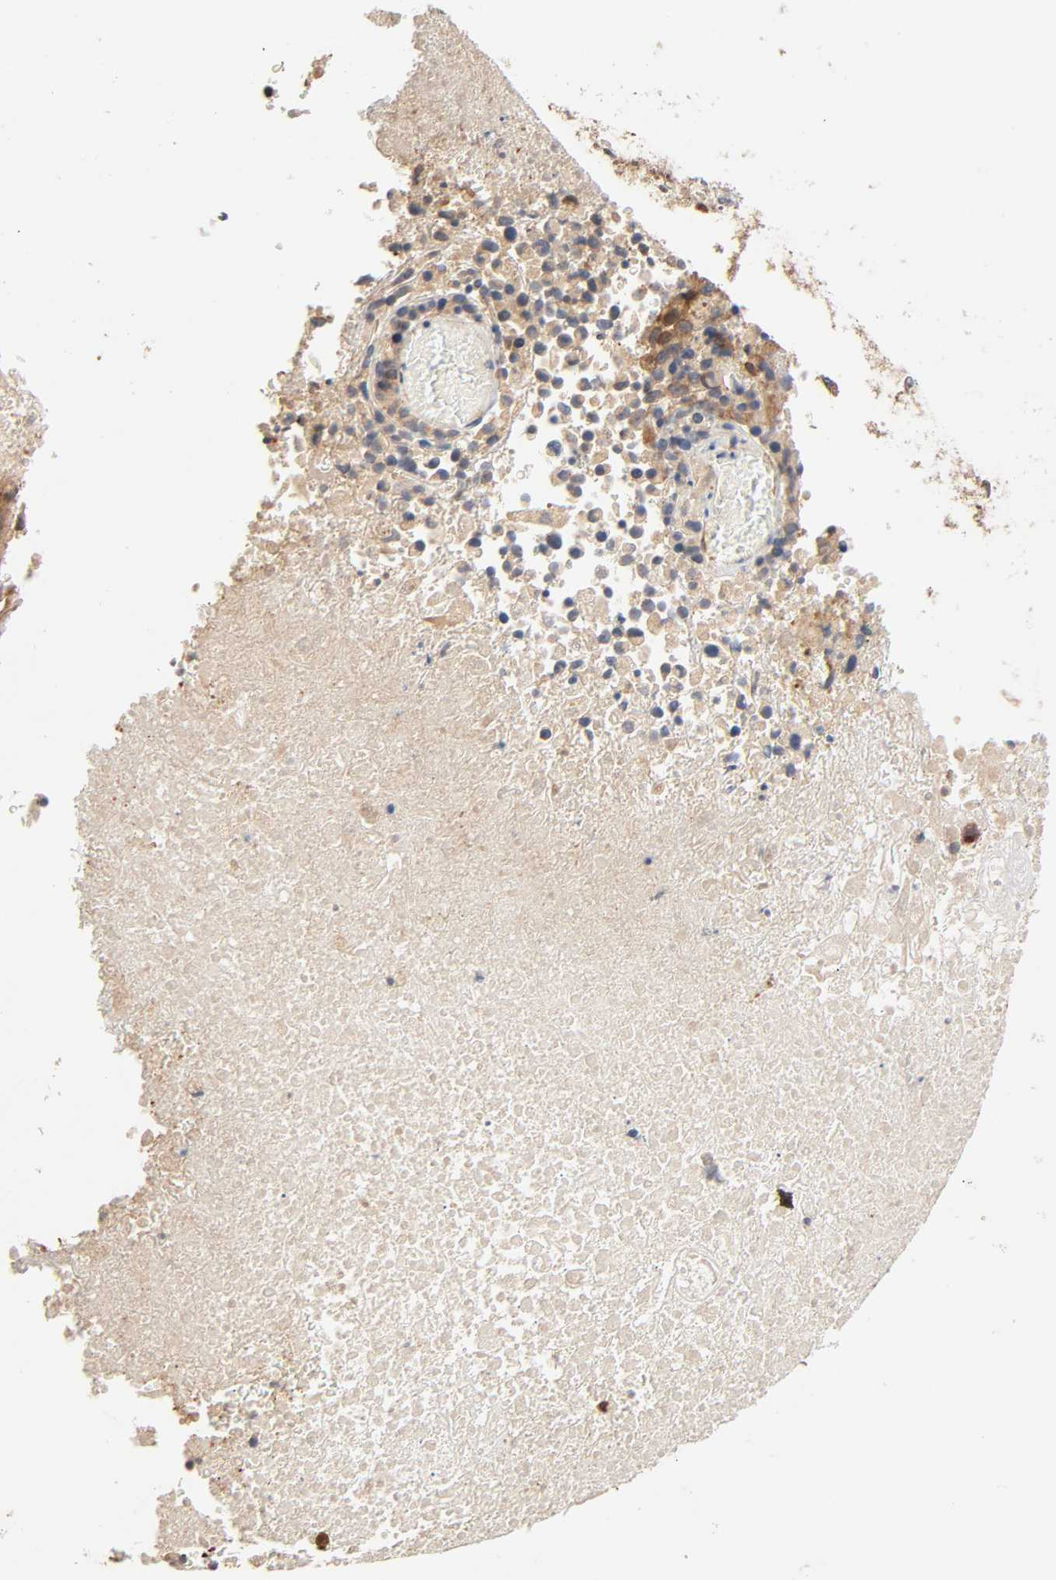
{"staining": {"intensity": "moderate", "quantity": ">75%", "location": "cytoplasmic/membranous"}, "tissue": "melanoma", "cell_type": "Tumor cells", "image_type": "cancer", "snomed": [{"axis": "morphology", "description": "Malignant melanoma, Metastatic site"}, {"axis": "topography", "description": "Cerebral cortex"}], "caption": "High-magnification brightfield microscopy of melanoma stained with DAB (3,3'-diaminobenzidine) (brown) and counterstained with hematoxylin (blue). tumor cells exhibit moderate cytoplasmic/membranous positivity is identified in approximately>75% of cells. (brown staining indicates protein expression, while blue staining denotes nuclei).", "gene": "NEMF", "patient": {"sex": "female", "age": 52}}